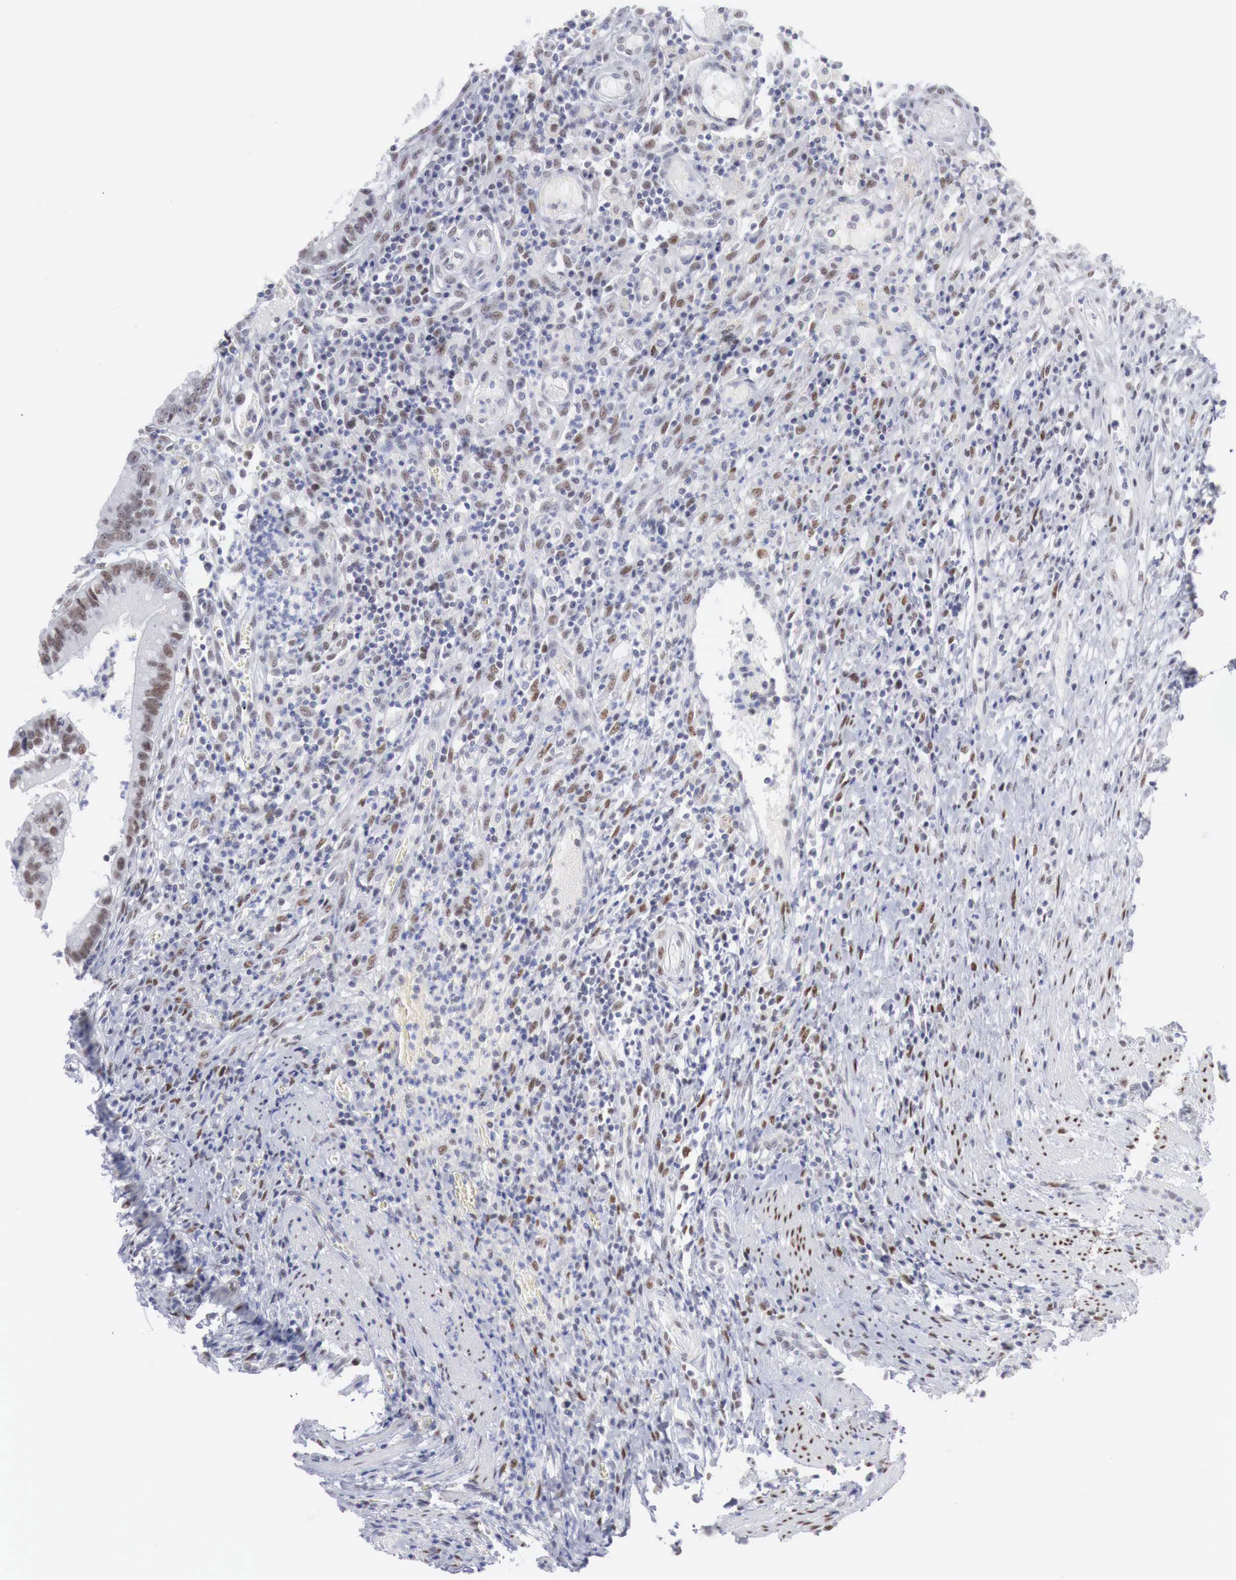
{"staining": {"intensity": "moderate", "quantity": ">75%", "location": "nuclear"}, "tissue": "colorectal cancer", "cell_type": "Tumor cells", "image_type": "cancer", "snomed": [{"axis": "morphology", "description": "Adenocarcinoma, NOS"}, {"axis": "topography", "description": "Rectum"}], "caption": "There is medium levels of moderate nuclear staining in tumor cells of adenocarcinoma (colorectal), as demonstrated by immunohistochemical staining (brown color).", "gene": "FOXP2", "patient": {"sex": "female", "age": 81}}